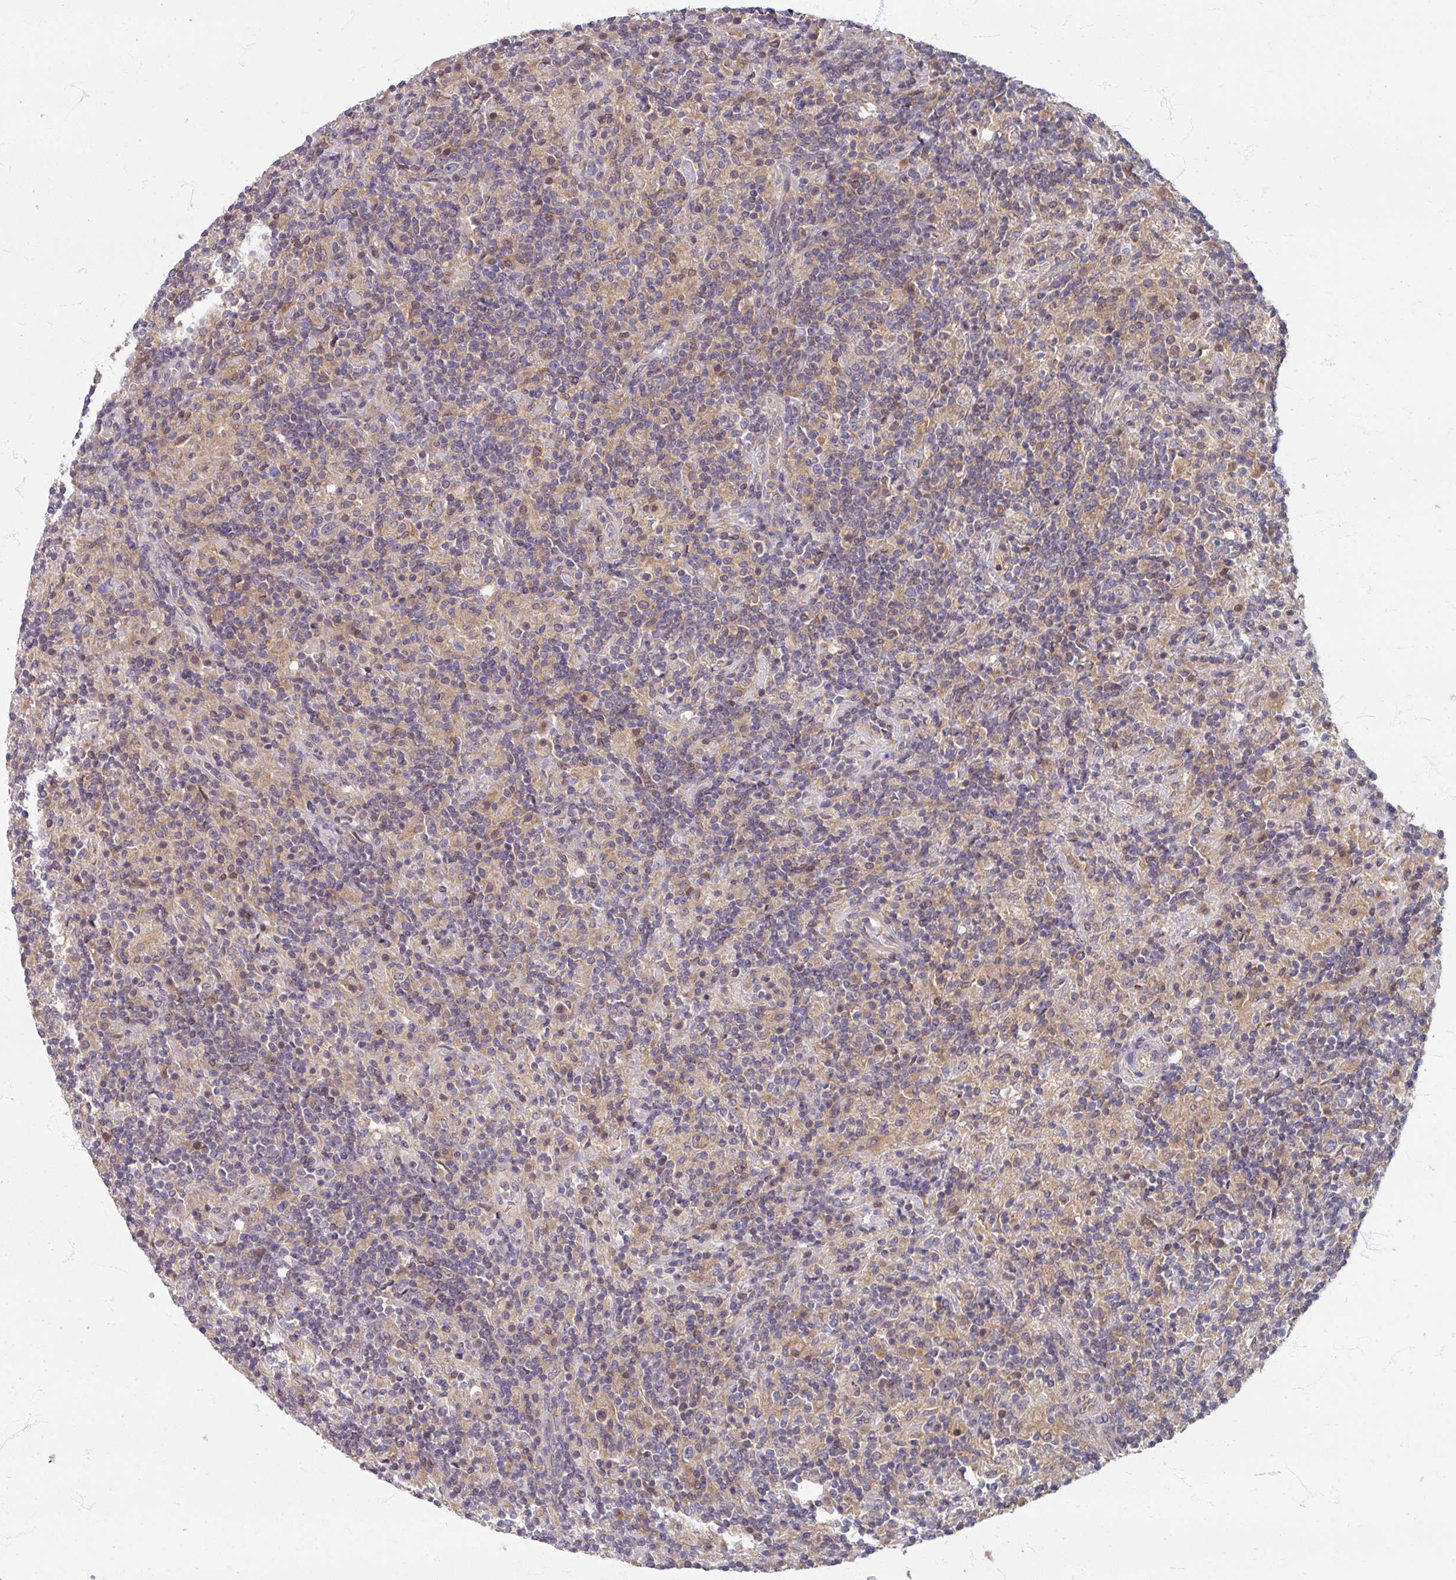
{"staining": {"intensity": "negative", "quantity": "none", "location": "none"}, "tissue": "lymphoma", "cell_type": "Tumor cells", "image_type": "cancer", "snomed": [{"axis": "morphology", "description": "Hodgkin's disease, NOS"}, {"axis": "topography", "description": "Lymph node"}], "caption": "IHC histopathology image of neoplastic tissue: Hodgkin's disease stained with DAB (3,3'-diaminobenzidine) exhibits no significant protein positivity in tumor cells.", "gene": "STAM", "patient": {"sex": "male", "age": 70}}